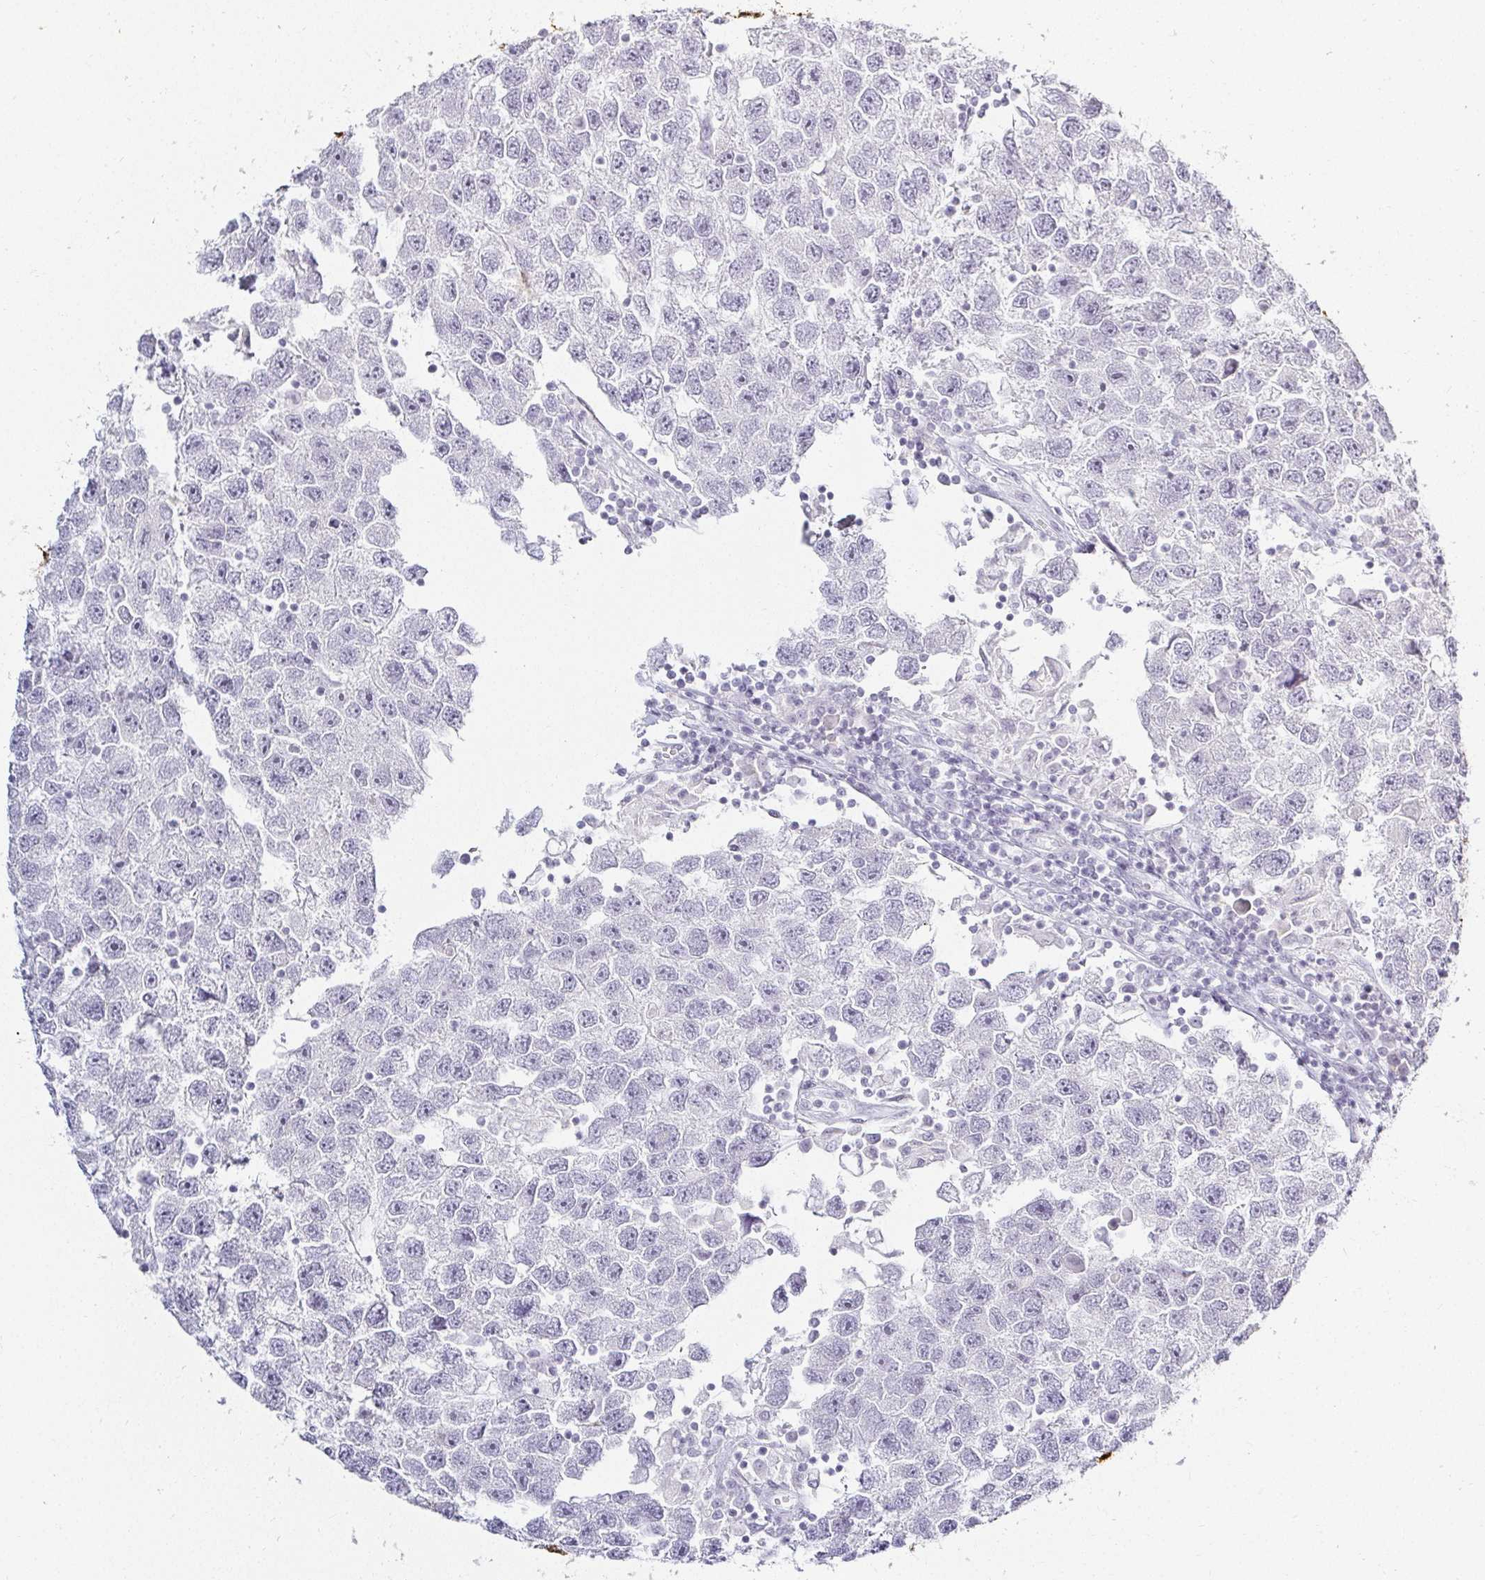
{"staining": {"intensity": "negative", "quantity": "none", "location": "none"}, "tissue": "testis cancer", "cell_type": "Tumor cells", "image_type": "cancer", "snomed": [{"axis": "morphology", "description": "Seminoma, NOS"}, {"axis": "topography", "description": "Testis"}], "caption": "Human testis seminoma stained for a protein using immunohistochemistry reveals no staining in tumor cells.", "gene": "ACAN", "patient": {"sex": "male", "age": 26}}